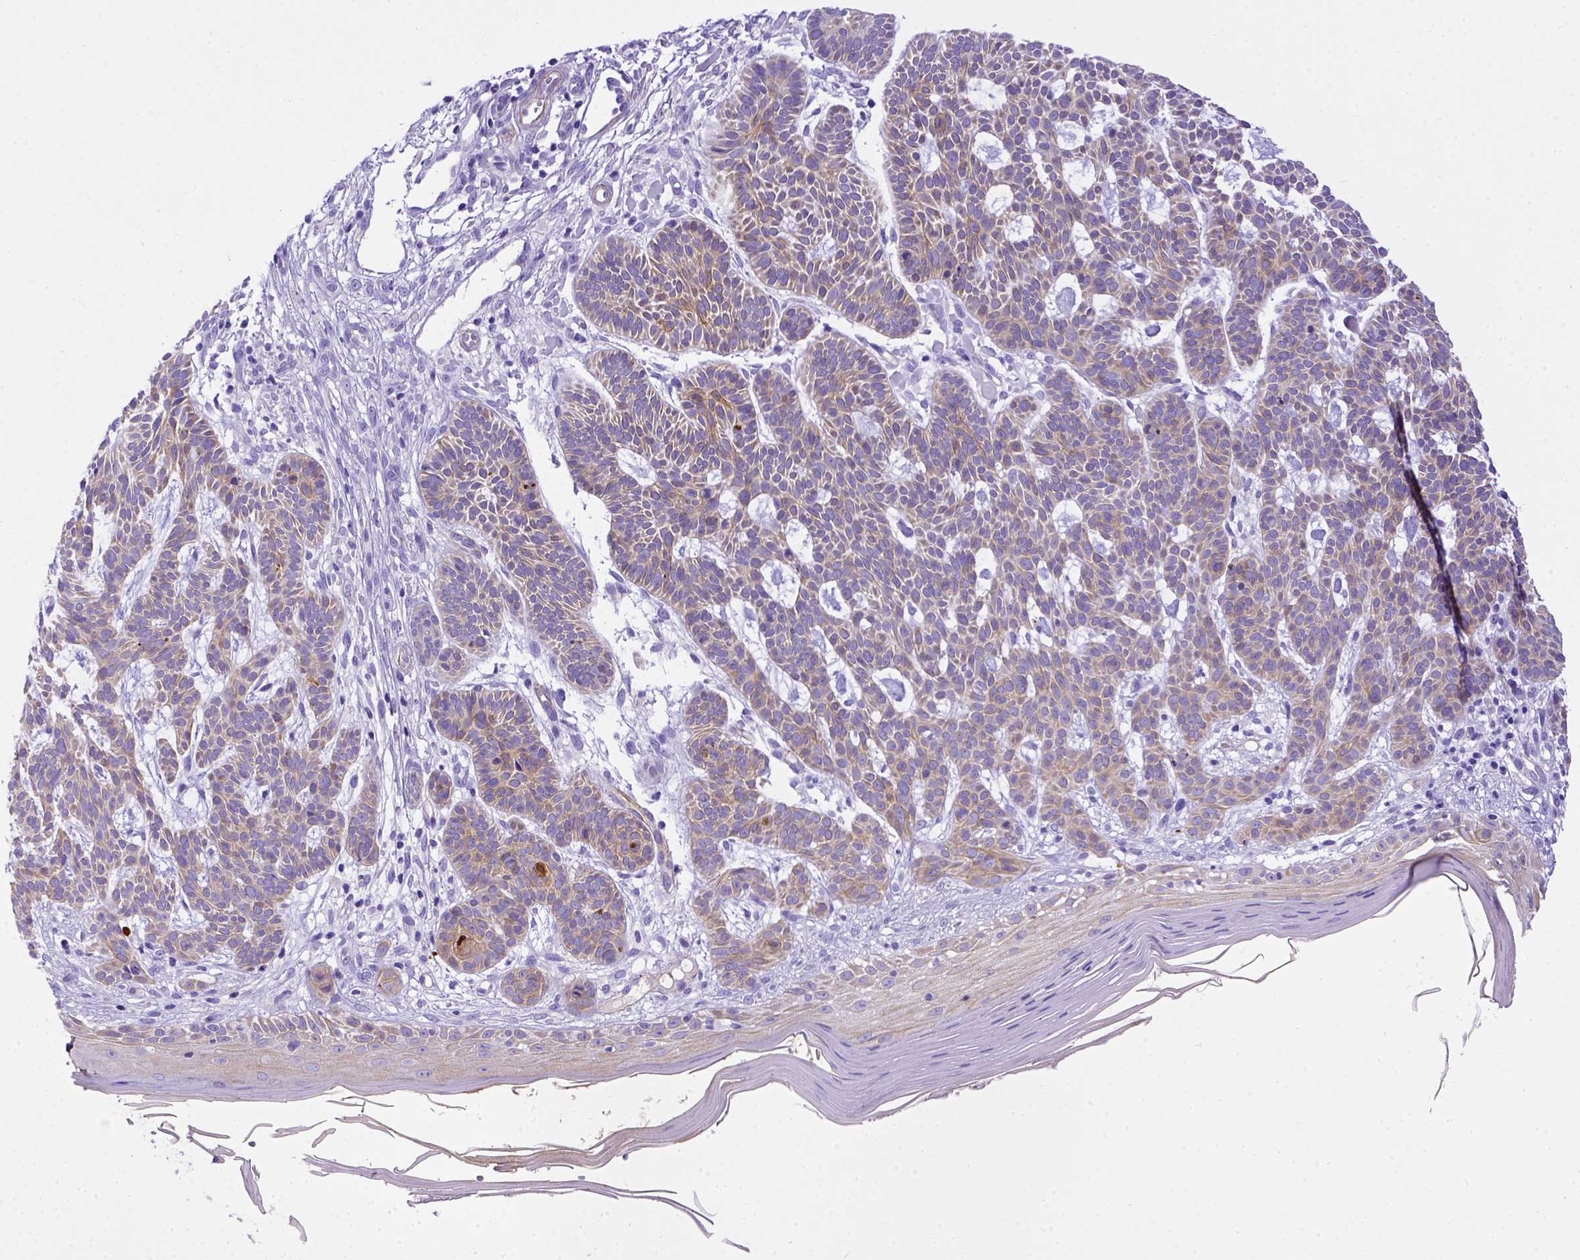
{"staining": {"intensity": "weak", "quantity": ">75%", "location": "cytoplasmic/membranous"}, "tissue": "skin cancer", "cell_type": "Tumor cells", "image_type": "cancer", "snomed": [{"axis": "morphology", "description": "Basal cell carcinoma"}, {"axis": "topography", "description": "Skin"}], "caption": "Brown immunohistochemical staining in human skin cancer exhibits weak cytoplasmic/membranous staining in approximately >75% of tumor cells. Using DAB (3,3'-diaminobenzidine) (brown) and hematoxylin (blue) stains, captured at high magnification using brightfield microscopy.", "gene": "LRRC18", "patient": {"sex": "male", "age": 85}}